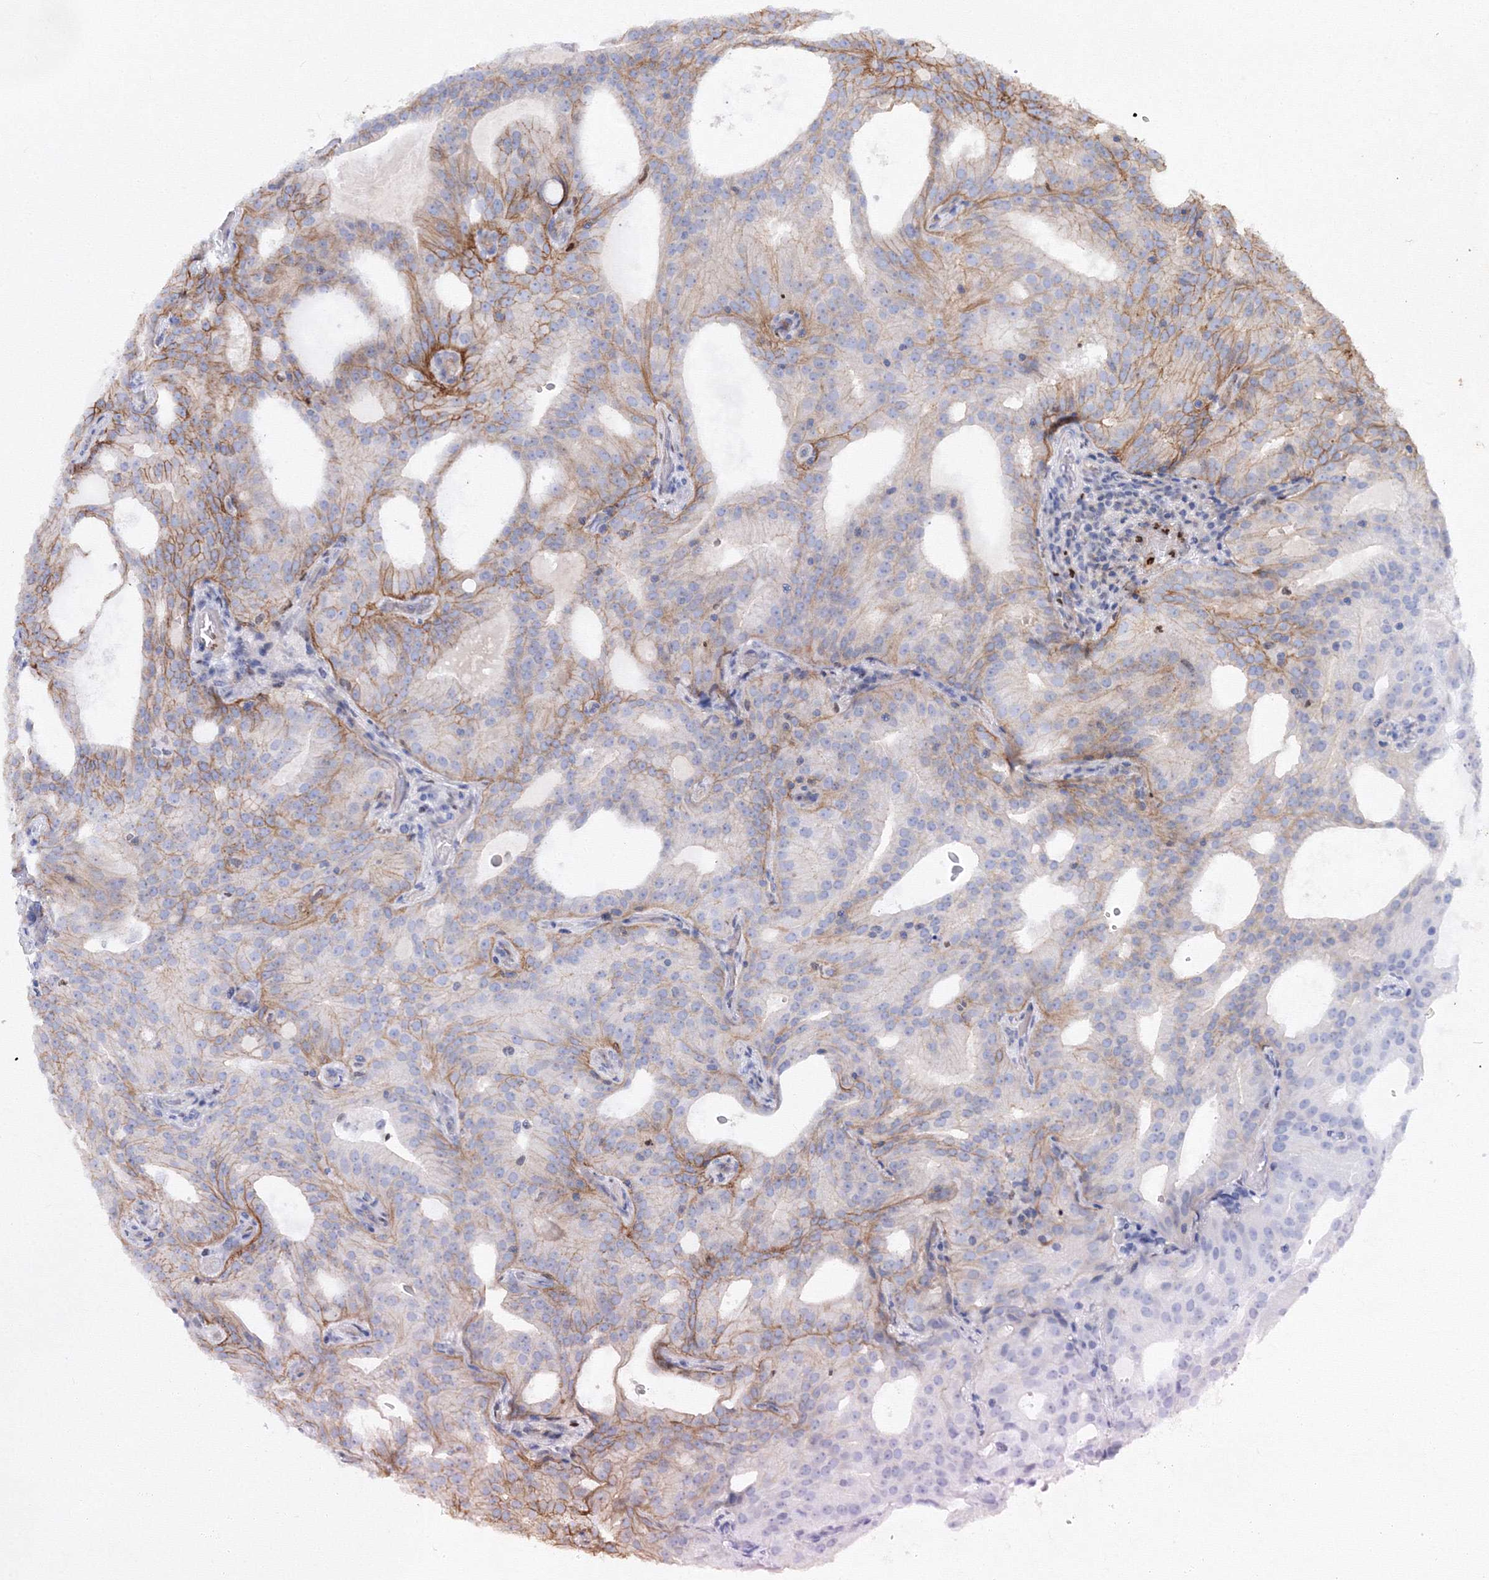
{"staining": {"intensity": "moderate", "quantity": "<25%", "location": "cytoplasmic/membranous"}, "tissue": "prostate cancer", "cell_type": "Tumor cells", "image_type": "cancer", "snomed": [{"axis": "morphology", "description": "Adenocarcinoma, Medium grade"}, {"axis": "topography", "description": "Prostate"}], "caption": "Moderate cytoplasmic/membranous positivity is present in about <25% of tumor cells in prostate cancer.", "gene": "C11orf52", "patient": {"sex": "male", "age": 88}}